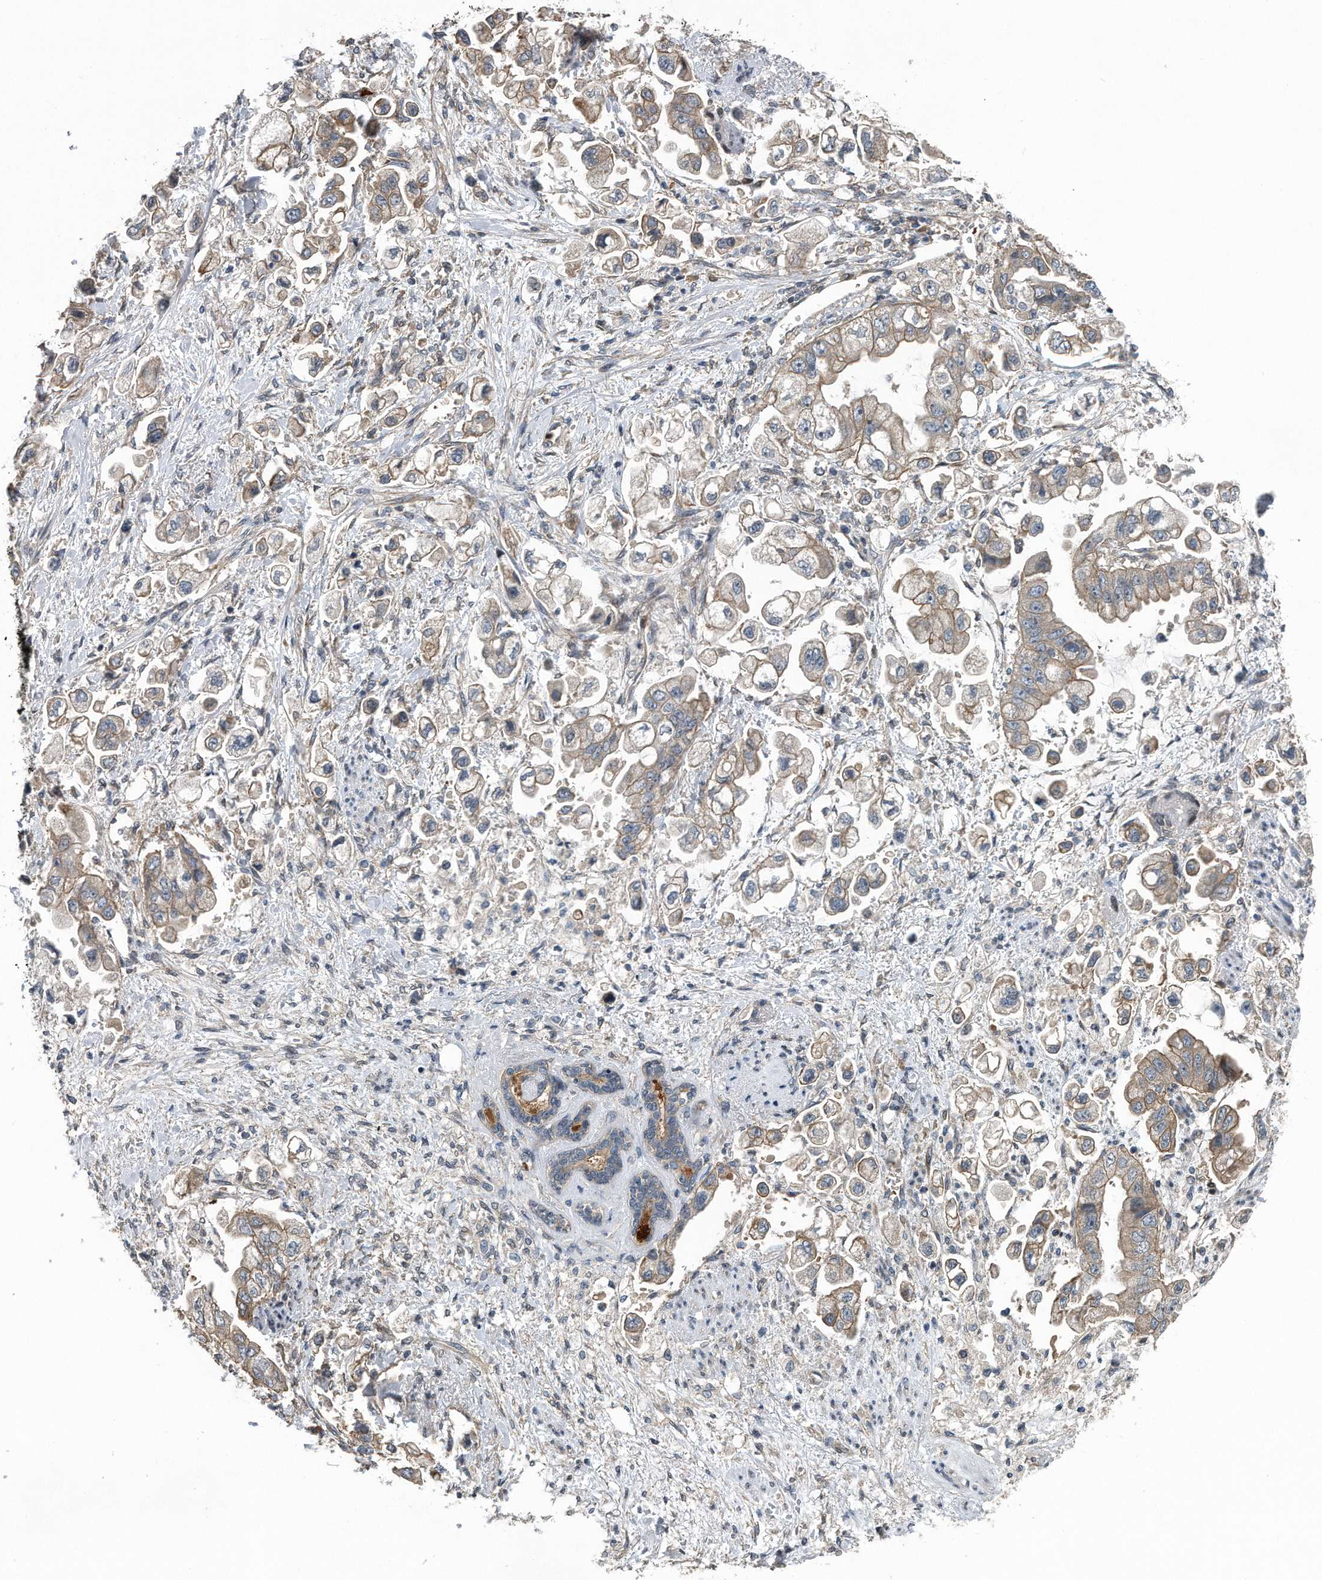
{"staining": {"intensity": "weak", "quantity": ">75%", "location": "cytoplasmic/membranous"}, "tissue": "stomach cancer", "cell_type": "Tumor cells", "image_type": "cancer", "snomed": [{"axis": "morphology", "description": "Adenocarcinoma, NOS"}, {"axis": "topography", "description": "Stomach"}], "caption": "A photomicrograph of human adenocarcinoma (stomach) stained for a protein exhibits weak cytoplasmic/membranous brown staining in tumor cells. (DAB = brown stain, brightfield microscopy at high magnification).", "gene": "ZNF79", "patient": {"sex": "male", "age": 62}}